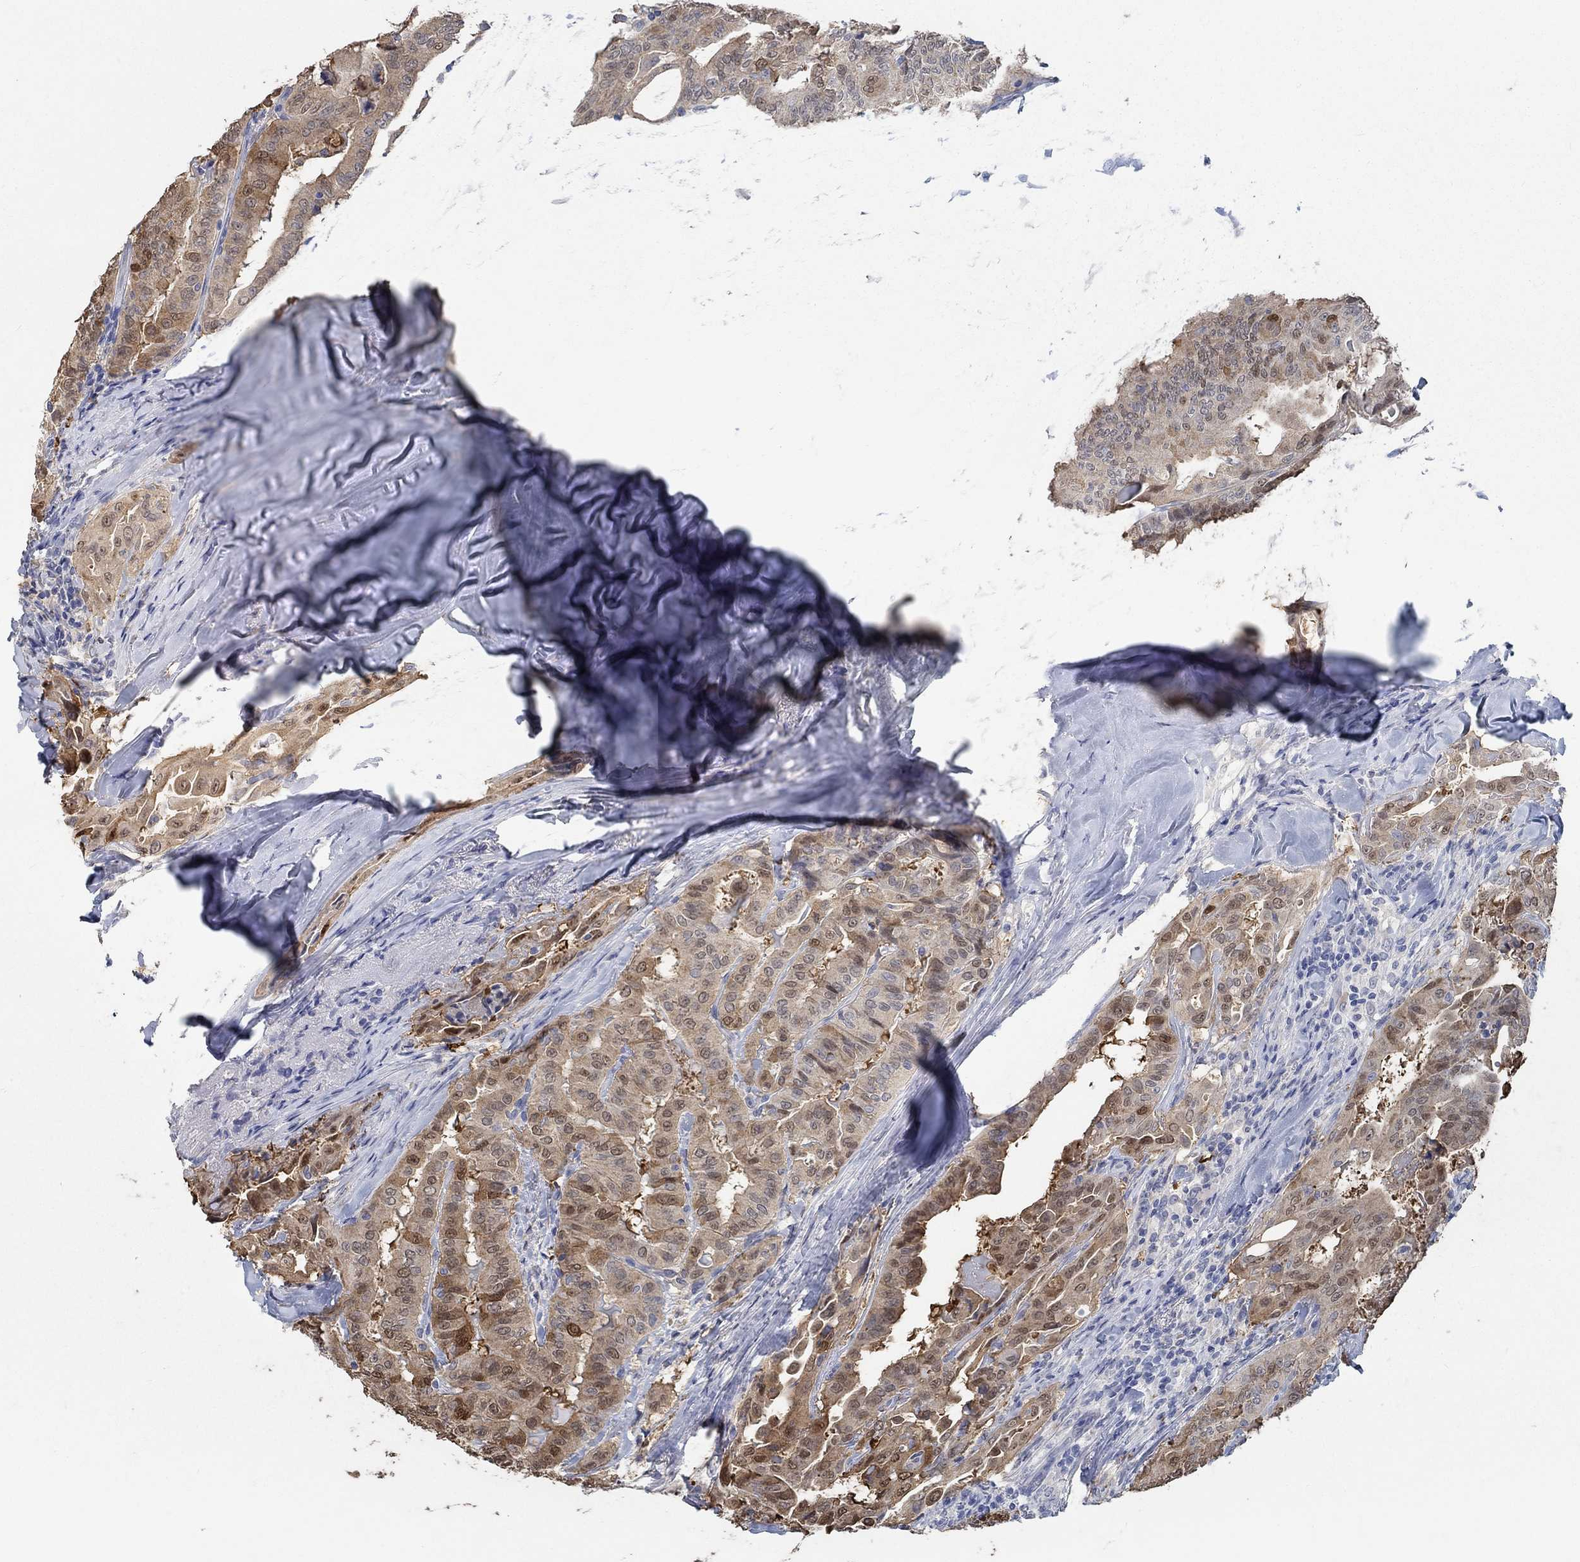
{"staining": {"intensity": "moderate", "quantity": "25%-75%", "location": "cytoplasmic/membranous"}, "tissue": "thyroid cancer", "cell_type": "Tumor cells", "image_type": "cancer", "snomed": [{"axis": "morphology", "description": "Papillary adenocarcinoma, NOS"}, {"axis": "topography", "description": "Thyroid gland"}], "caption": "This micrograph reveals immunohistochemistry staining of human thyroid cancer (papillary adenocarcinoma), with medium moderate cytoplasmic/membranous positivity in approximately 25%-75% of tumor cells.", "gene": "TEKT4", "patient": {"sex": "female", "age": 68}}